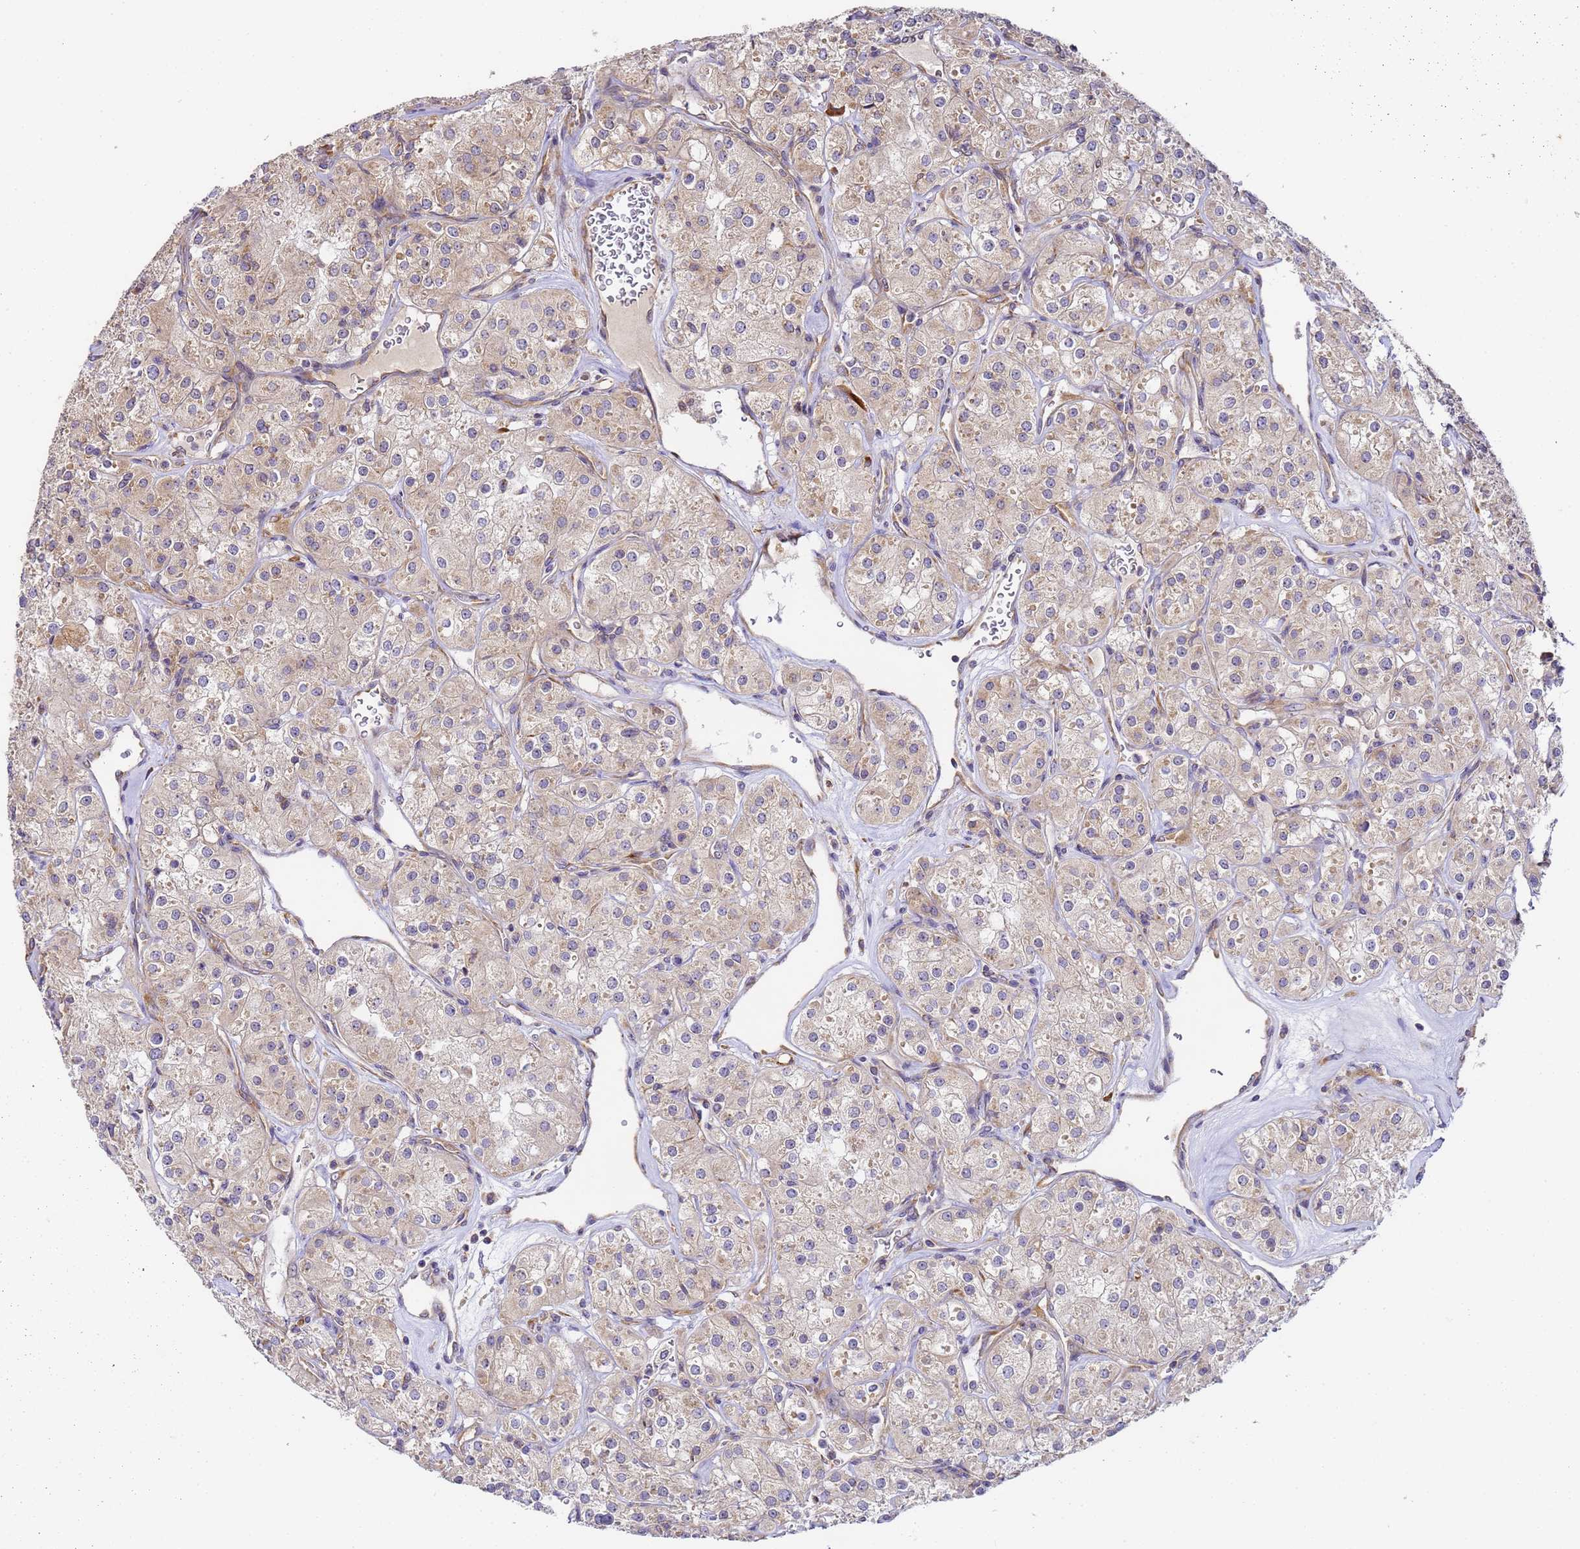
{"staining": {"intensity": "weak", "quantity": ">75%", "location": "cytoplasmic/membranous"}, "tissue": "renal cancer", "cell_type": "Tumor cells", "image_type": "cancer", "snomed": [{"axis": "morphology", "description": "Adenocarcinoma, NOS"}, {"axis": "topography", "description": "Kidney"}], "caption": "Protein expression analysis of human renal adenocarcinoma reveals weak cytoplasmic/membranous positivity in approximately >75% of tumor cells.", "gene": "RPL13A", "patient": {"sex": "male", "age": 77}}